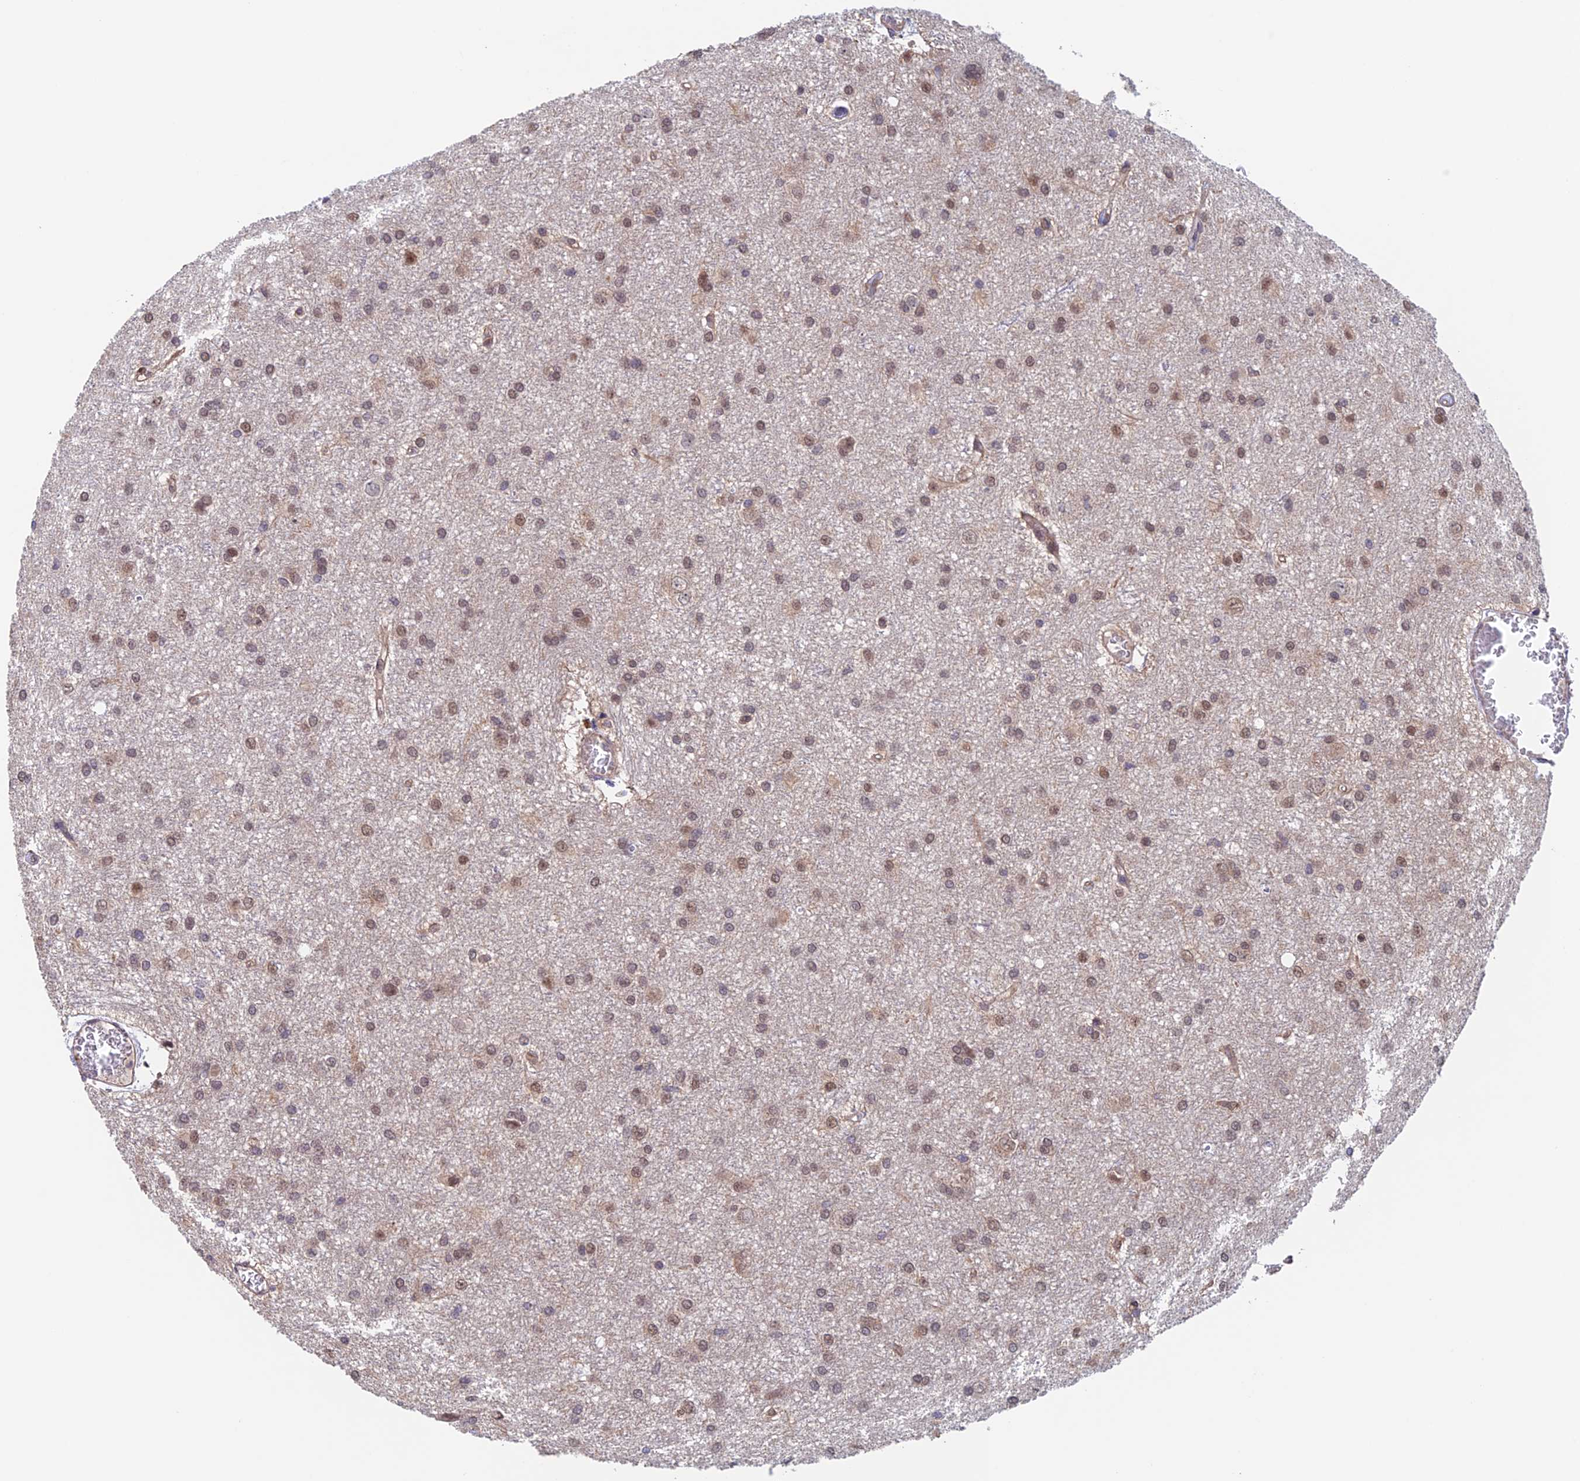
{"staining": {"intensity": "moderate", "quantity": "25%-75%", "location": "nuclear"}, "tissue": "glioma", "cell_type": "Tumor cells", "image_type": "cancer", "snomed": [{"axis": "morphology", "description": "Glioma, malignant, High grade"}, {"axis": "topography", "description": "Brain"}], "caption": "This is a photomicrograph of immunohistochemistry (IHC) staining of malignant glioma (high-grade), which shows moderate staining in the nuclear of tumor cells.", "gene": "NUDT16L1", "patient": {"sex": "female", "age": 50}}